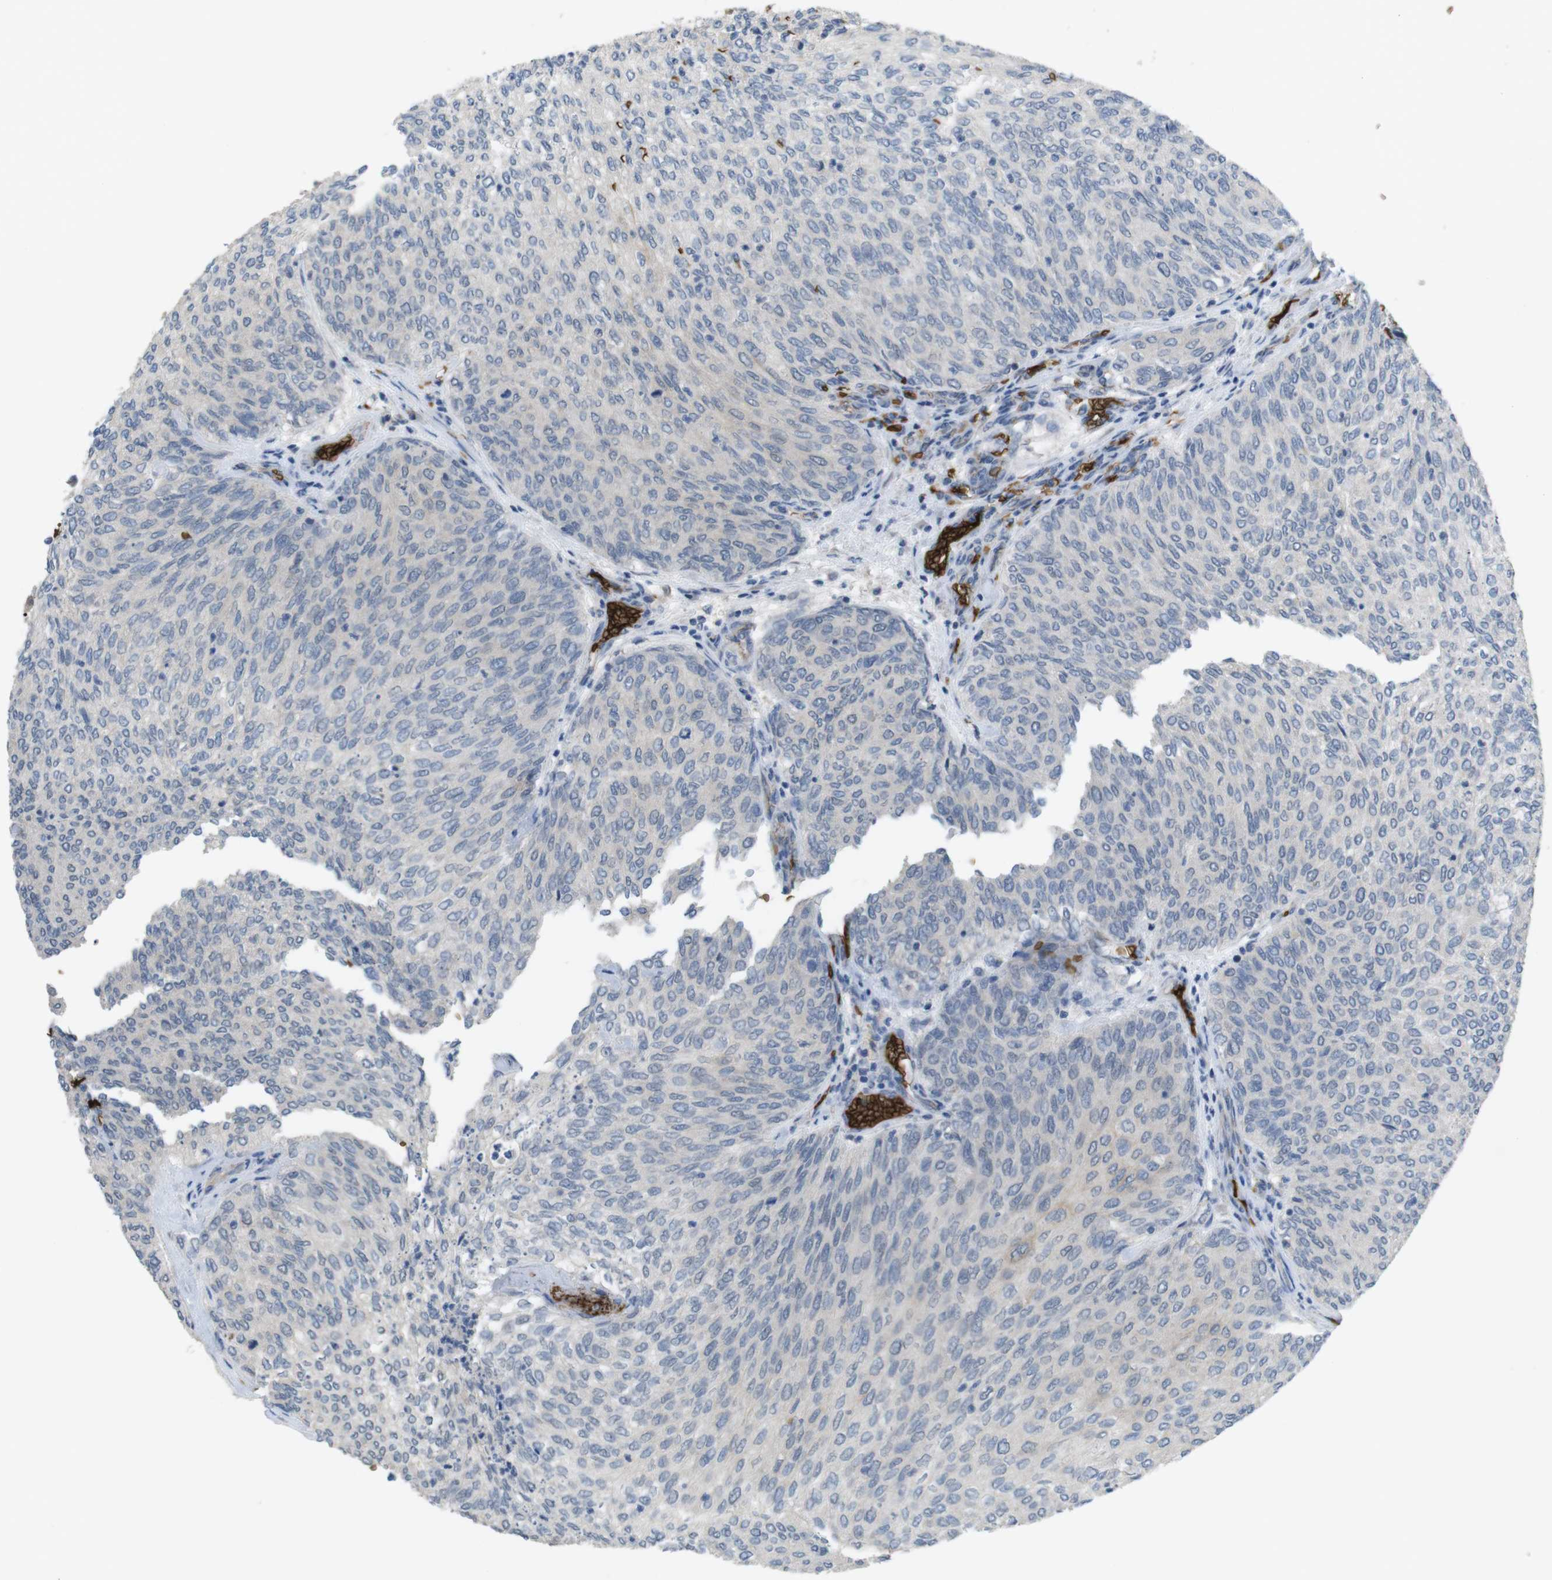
{"staining": {"intensity": "negative", "quantity": "none", "location": "none"}, "tissue": "urothelial cancer", "cell_type": "Tumor cells", "image_type": "cancer", "snomed": [{"axis": "morphology", "description": "Urothelial carcinoma, Low grade"}, {"axis": "topography", "description": "Urinary bladder"}], "caption": "A photomicrograph of low-grade urothelial carcinoma stained for a protein demonstrates no brown staining in tumor cells. The staining is performed using DAB (3,3'-diaminobenzidine) brown chromogen with nuclei counter-stained in using hematoxylin.", "gene": "GYPA", "patient": {"sex": "female", "age": 79}}